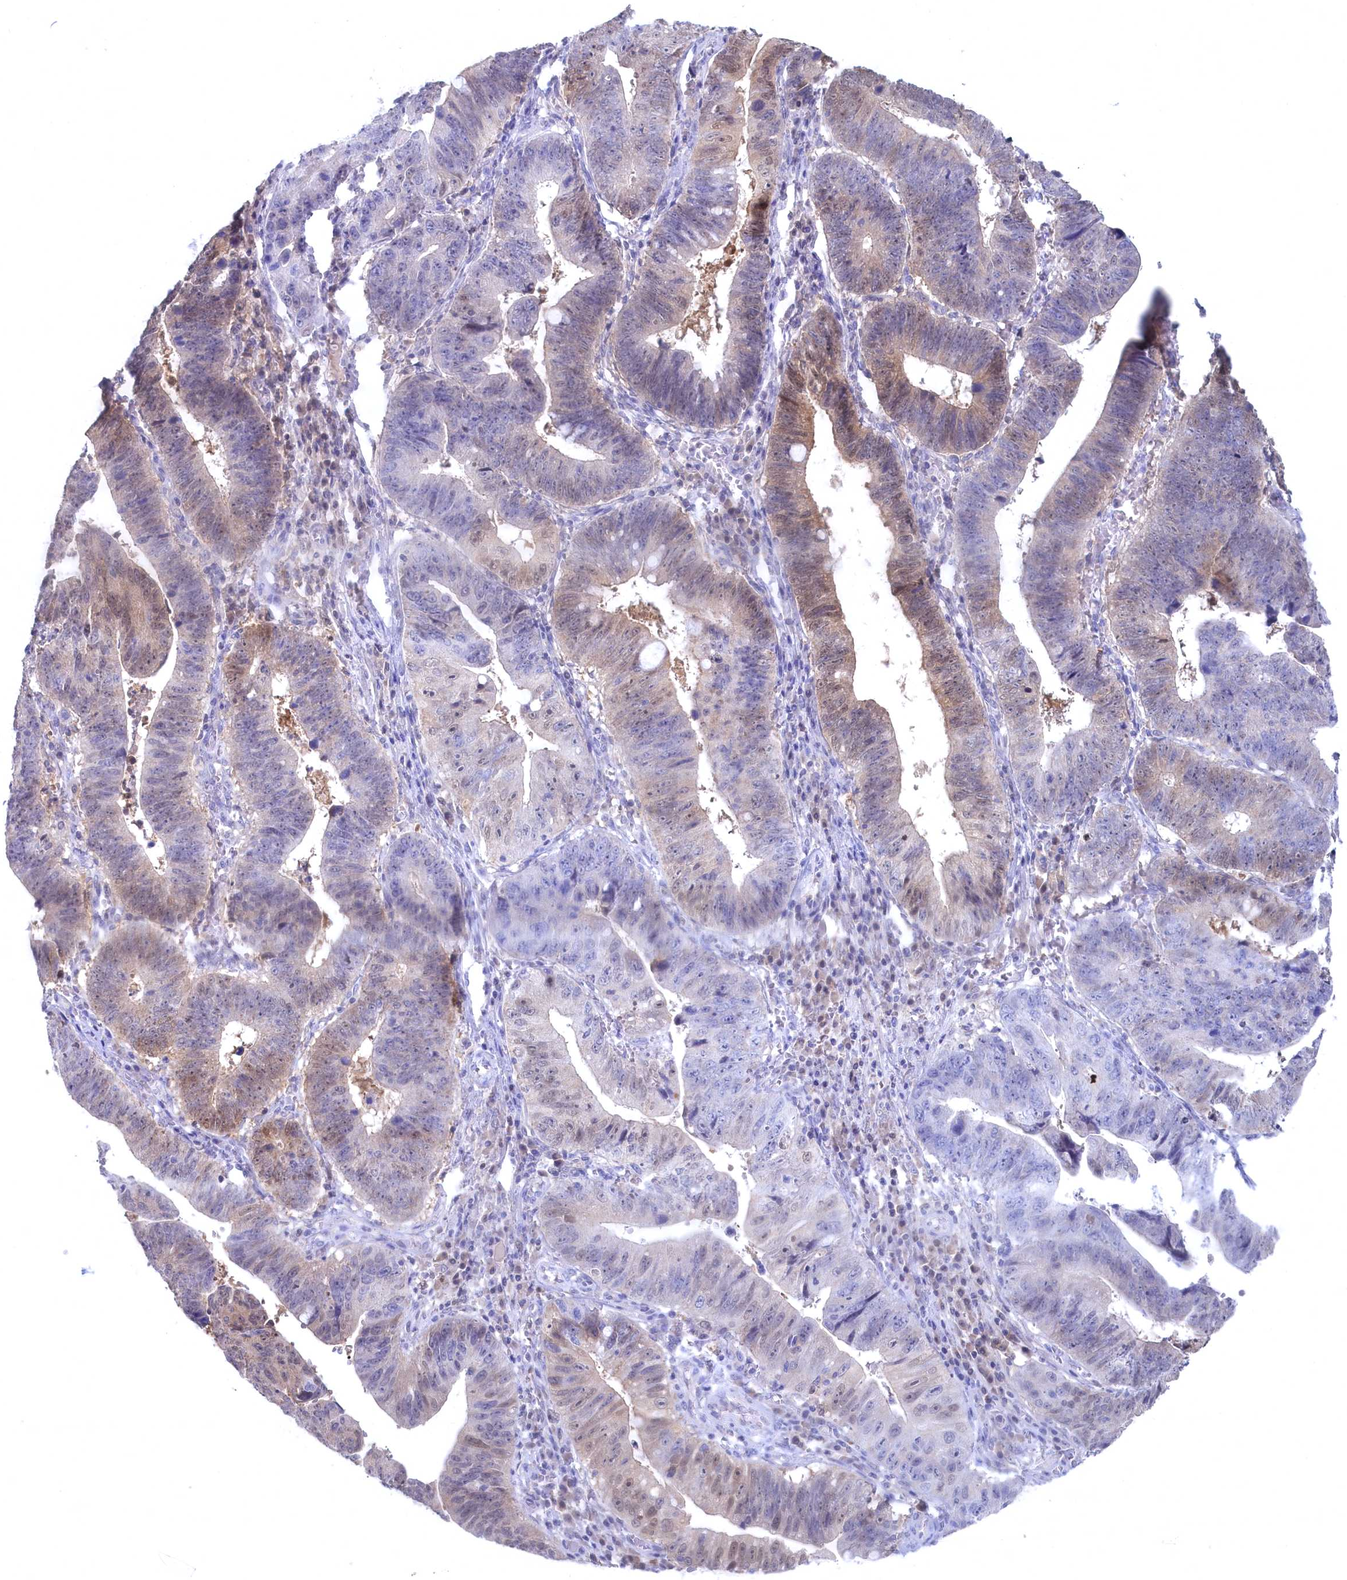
{"staining": {"intensity": "weak", "quantity": "<25%", "location": "cytoplasmic/membranous,nuclear"}, "tissue": "stomach cancer", "cell_type": "Tumor cells", "image_type": "cancer", "snomed": [{"axis": "morphology", "description": "Adenocarcinoma, NOS"}, {"axis": "topography", "description": "Stomach"}], "caption": "This is an IHC photomicrograph of human stomach adenocarcinoma. There is no positivity in tumor cells.", "gene": "C11orf54", "patient": {"sex": "male", "age": 59}}